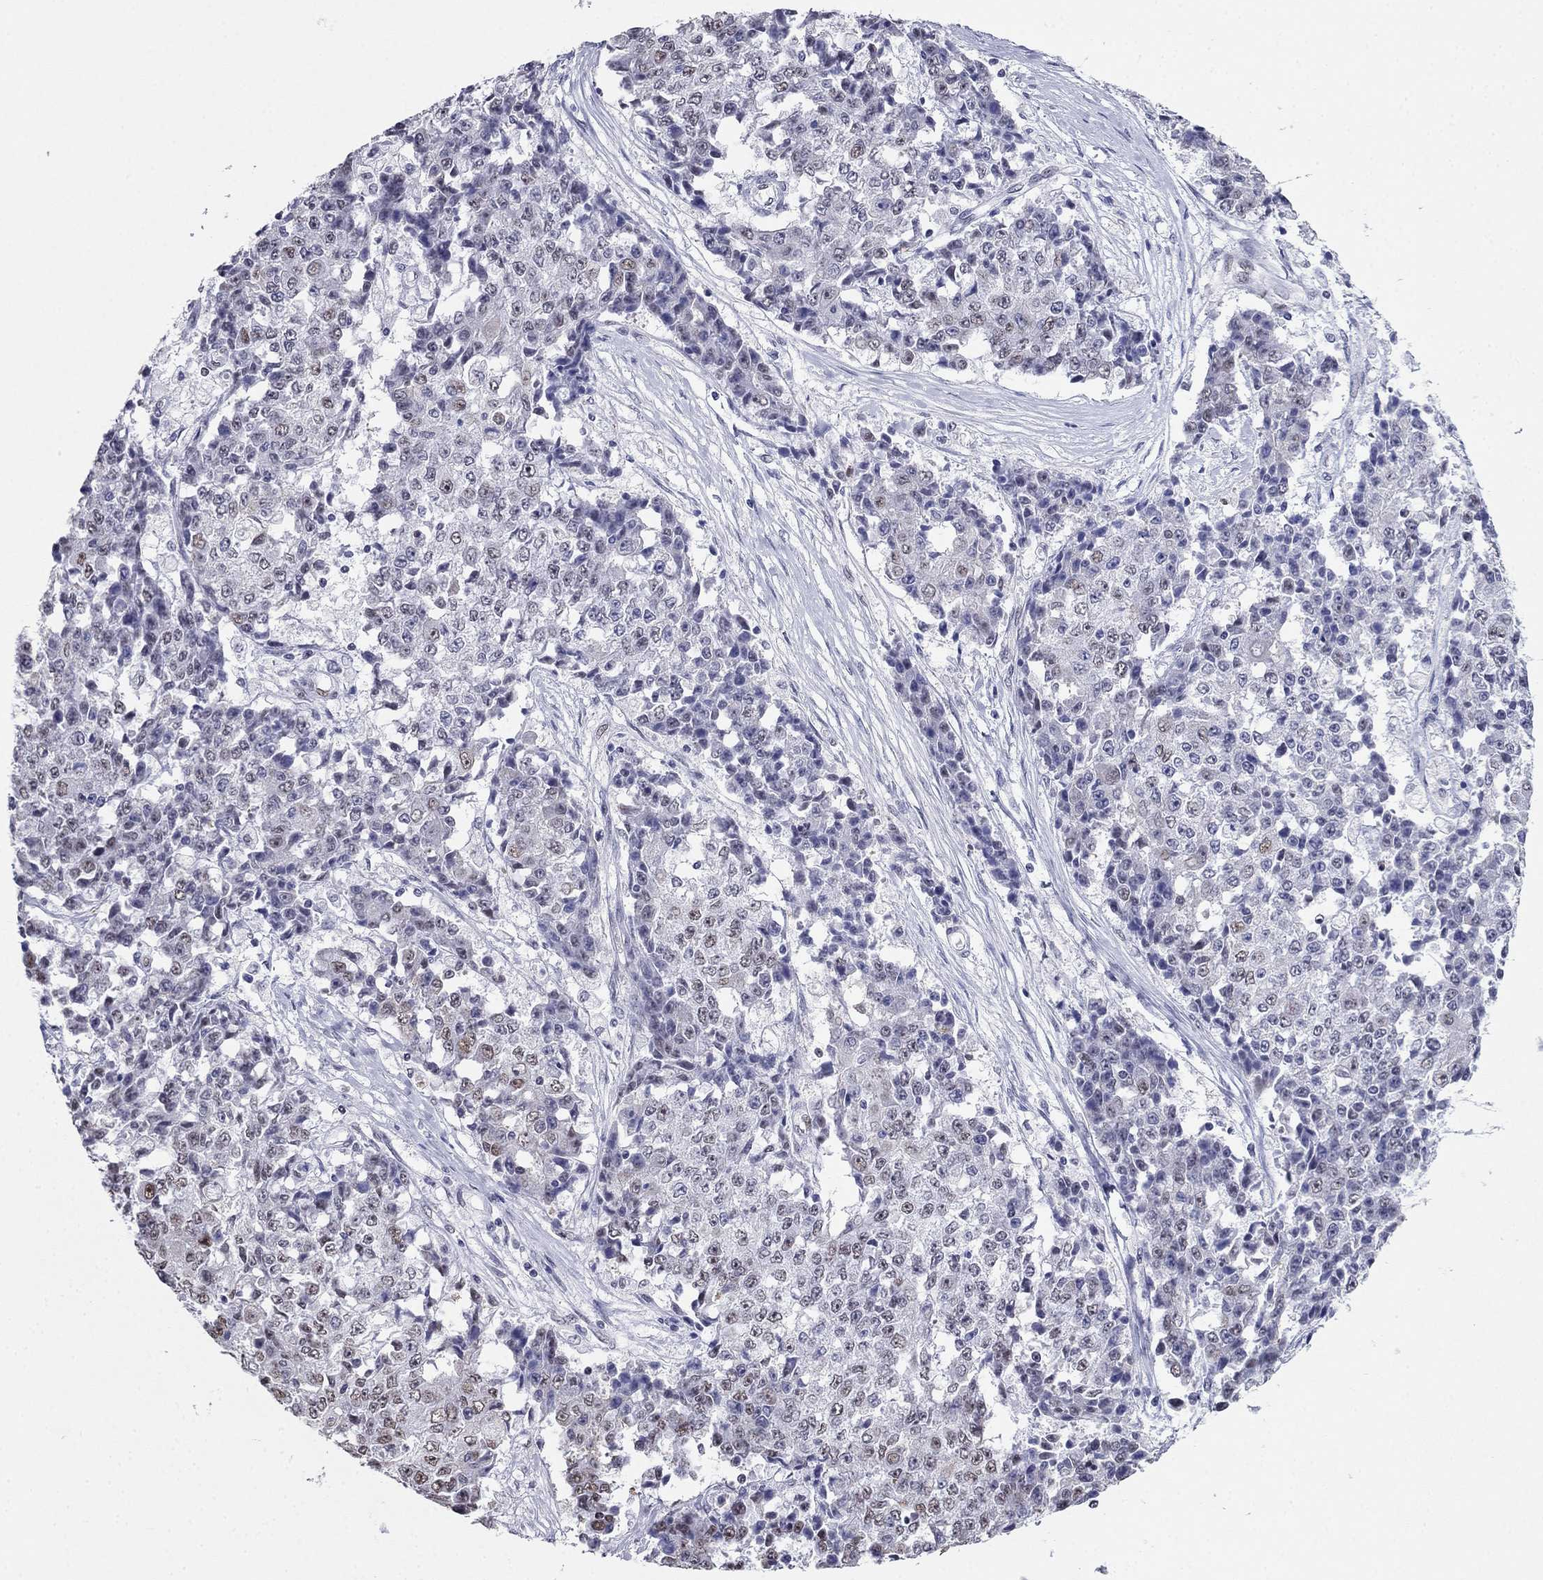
{"staining": {"intensity": "weak", "quantity": "25%-75%", "location": "nuclear"}, "tissue": "ovarian cancer", "cell_type": "Tumor cells", "image_type": "cancer", "snomed": [{"axis": "morphology", "description": "Carcinoma, endometroid"}, {"axis": "topography", "description": "Ovary"}], "caption": "Brown immunohistochemical staining in human ovarian cancer exhibits weak nuclear staining in about 25%-75% of tumor cells.", "gene": "PPM1G", "patient": {"sex": "female", "age": 42}}